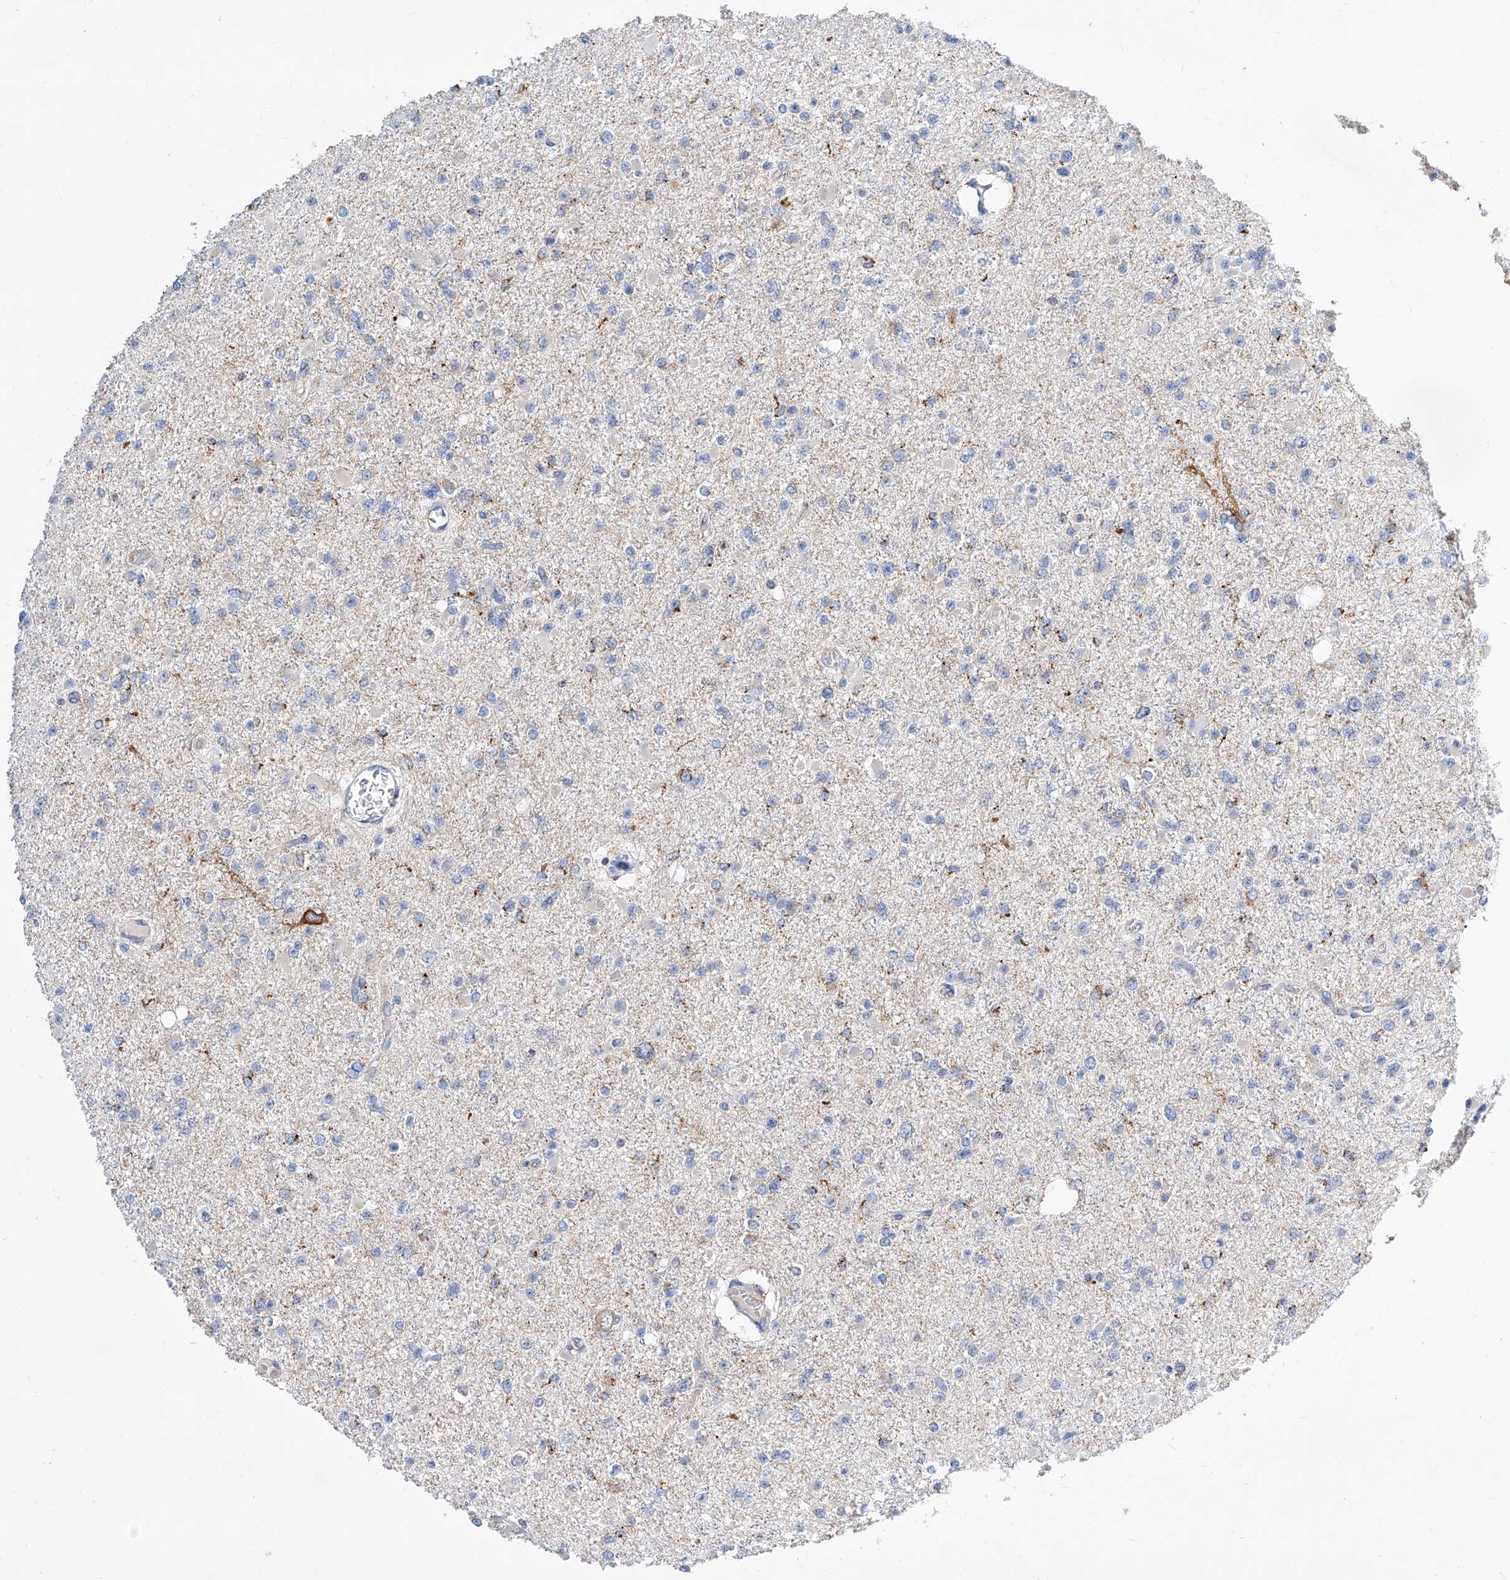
{"staining": {"intensity": "negative", "quantity": "none", "location": "none"}, "tissue": "glioma", "cell_type": "Tumor cells", "image_type": "cancer", "snomed": [{"axis": "morphology", "description": "Glioma, malignant, Low grade"}, {"axis": "topography", "description": "Brain"}], "caption": "The IHC histopathology image has no significant positivity in tumor cells of glioma tissue.", "gene": "CPNE5", "patient": {"sex": "female", "age": 22}}